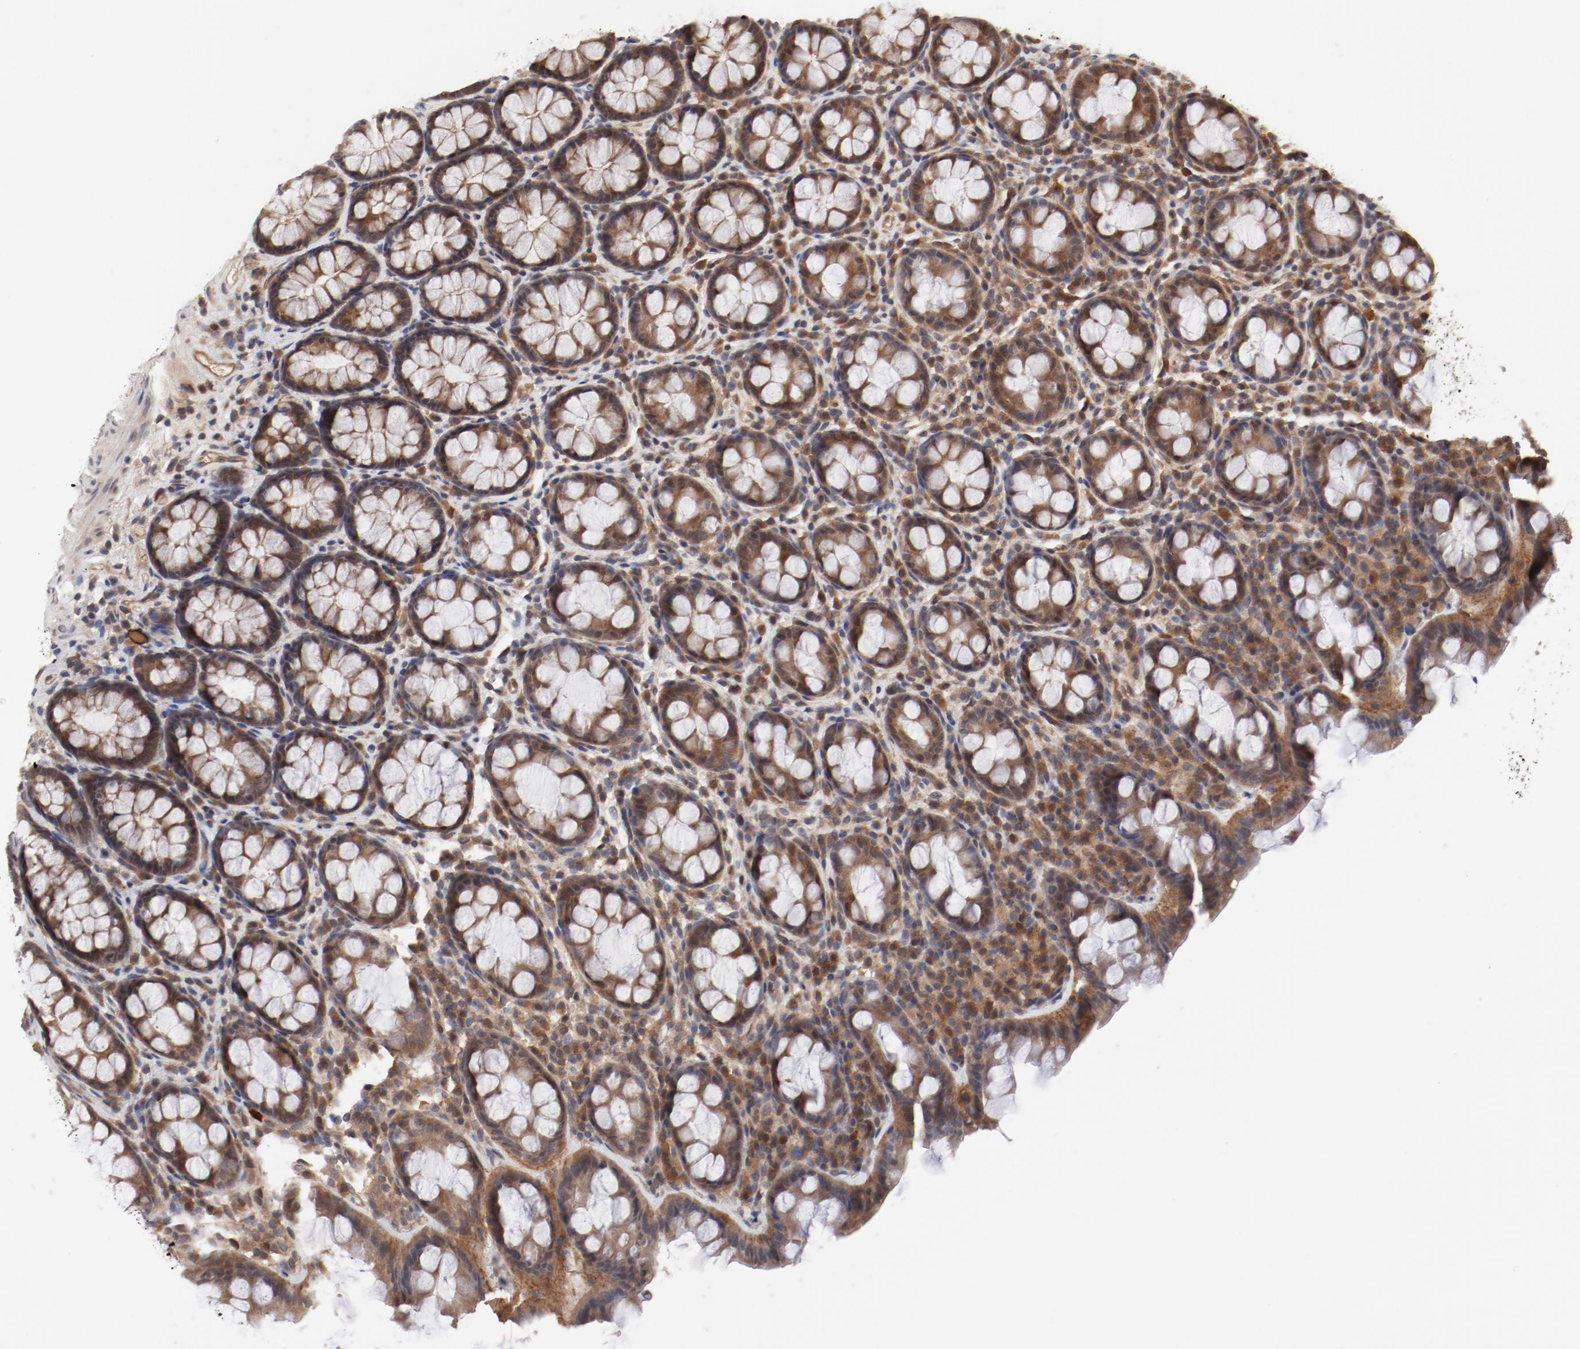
{"staining": {"intensity": "weak", "quantity": ">75%", "location": "cytoplasmic/membranous"}, "tissue": "rectum", "cell_type": "Glandular cells", "image_type": "normal", "snomed": [{"axis": "morphology", "description": "Normal tissue, NOS"}, {"axis": "topography", "description": "Rectum"}], "caption": "Weak cytoplasmic/membranous staining is appreciated in approximately >75% of glandular cells in unremarkable rectum. The protein of interest is shown in brown color, while the nuclei are stained blue.", "gene": "PITPNM2", "patient": {"sex": "male", "age": 92}}